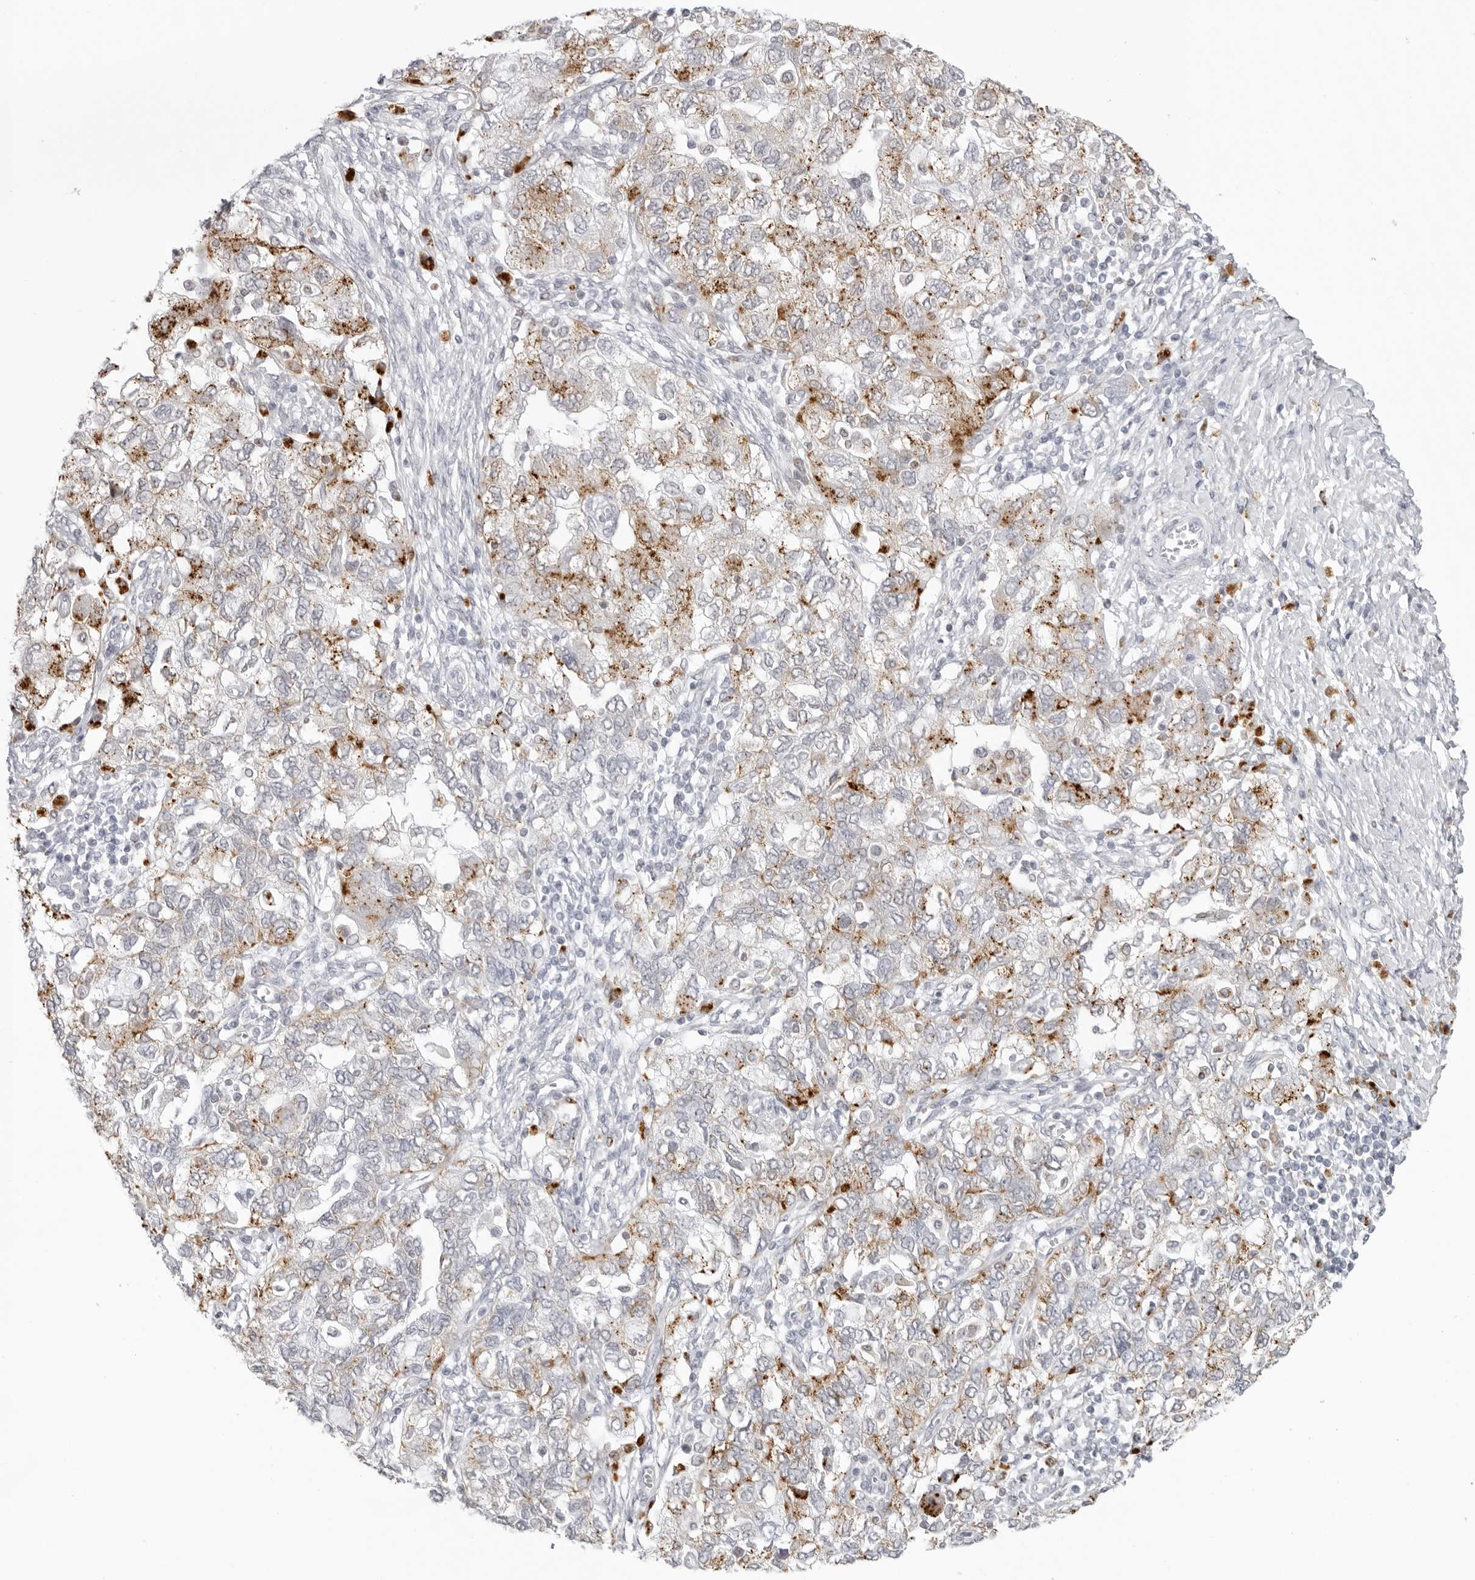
{"staining": {"intensity": "moderate", "quantity": "<25%", "location": "cytoplasmic/membranous"}, "tissue": "ovarian cancer", "cell_type": "Tumor cells", "image_type": "cancer", "snomed": [{"axis": "morphology", "description": "Carcinoma, NOS"}, {"axis": "morphology", "description": "Cystadenocarcinoma, serous, NOS"}, {"axis": "topography", "description": "Ovary"}], "caption": "The immunohistochemical stain shows moderate cytoplasmic/membranous expression in tumor cells of ovarian cancer (serous cystadenocarcinoma) tissue.", "gene": "IL25", "patient": {"sex": "female", "age": 69}}